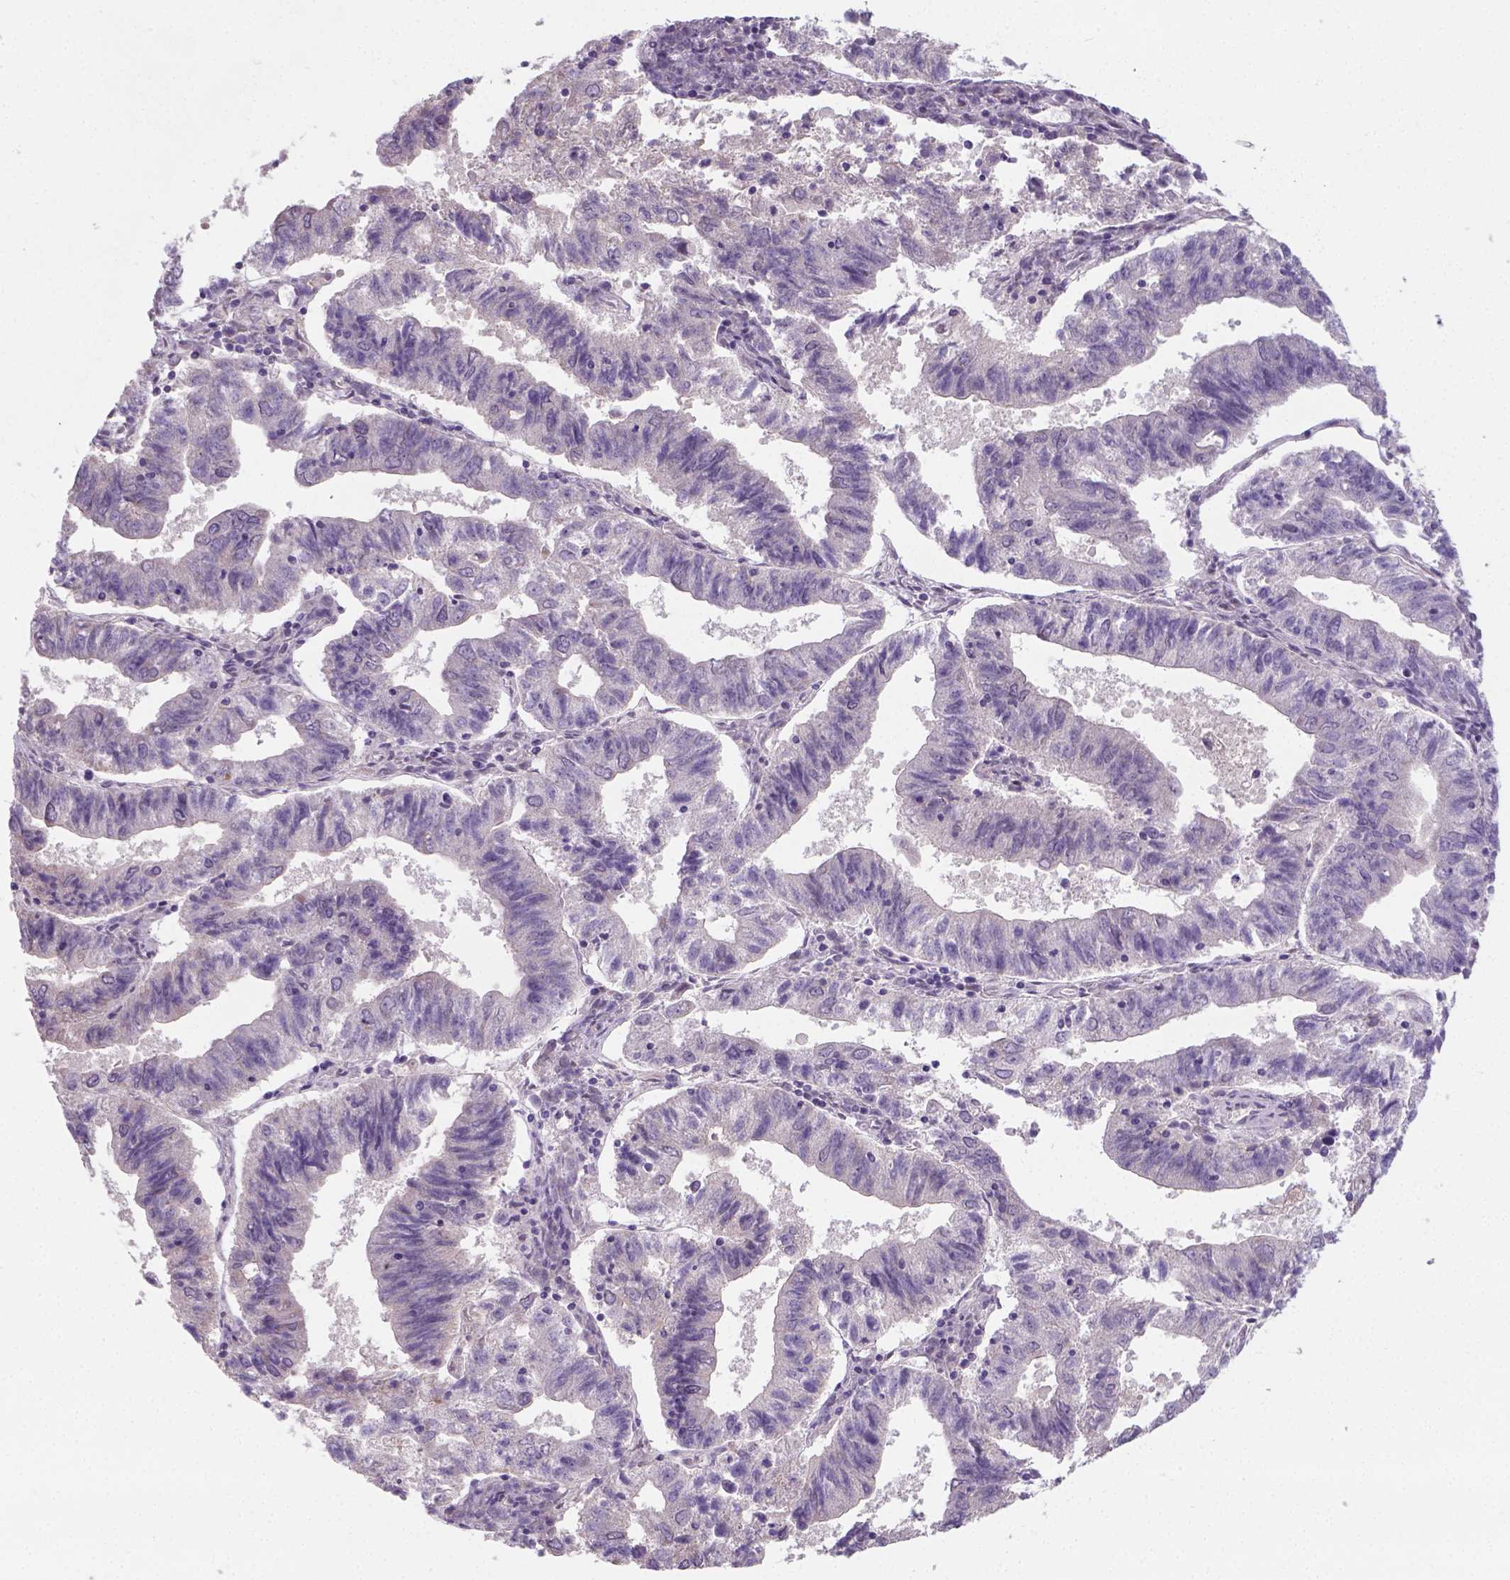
{"staining": {"intensity": "negative", "quantity": "none", "location": "none"}, "tissue": "endometrial cancer", "cell_type": "Tumor cells", "image_type": "cancer", "snomed": [{"axis": "morphology", "description": "Adenocarcinoma, NOS"}, {"axis": "topography", "description": "Endometrium"}], "caption": "Tumor cells are negative for protein expression in human endometrial adenocarcinoma.", "gene": "C1orf112", "patient": {"sex": "female", "age": 82}}